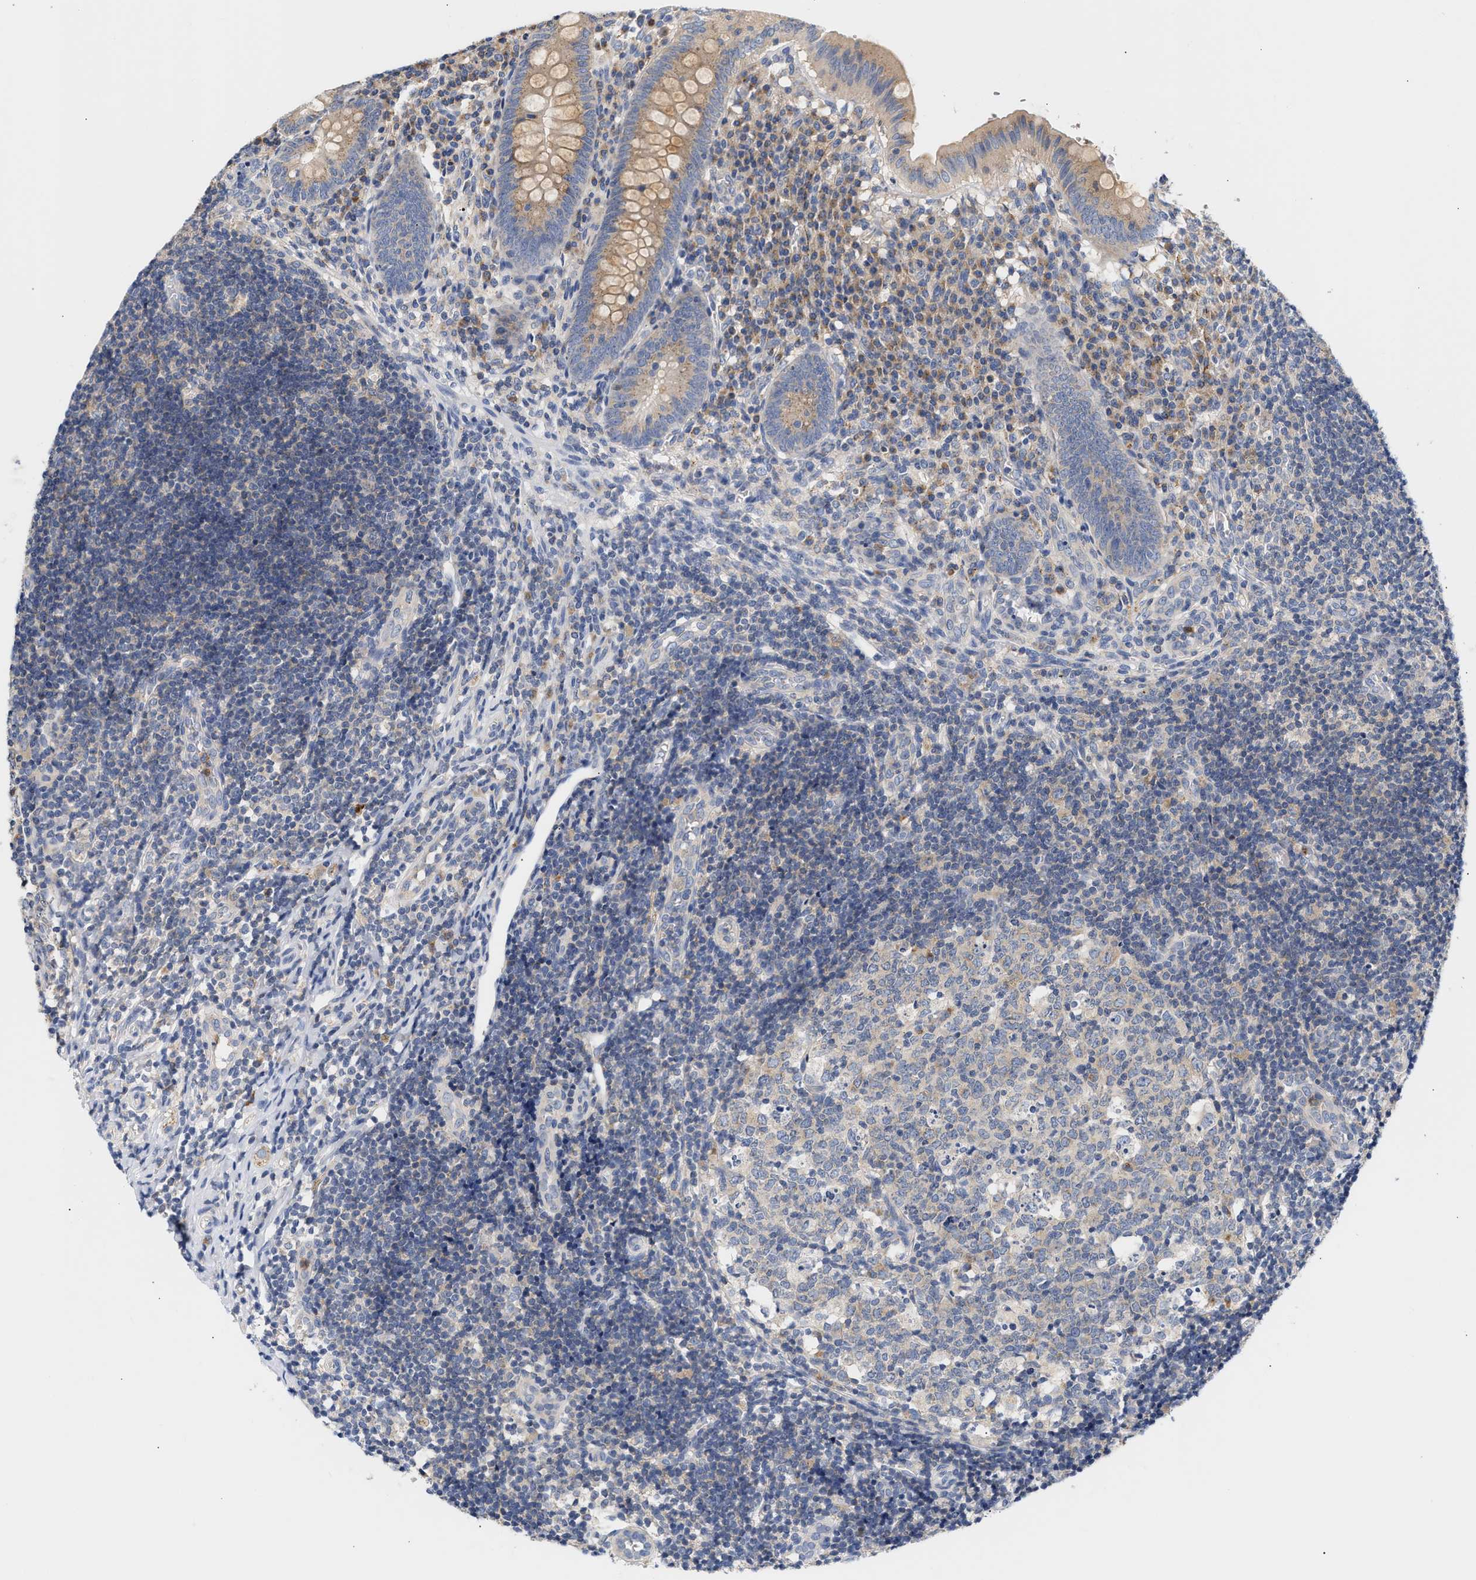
{"staining": {"intensity": "moderate", "quantity": ">75%", "location": "cytoplasmic/membranous"}, "tissue": "appendix", "cell_type": "Glandular cells", "image_type": "normal", "snomed": [{"axis": "morphology", "description": "Normal tissue, NOS"}, {"axis": "topography", "description": "Appendix"}], "caption": "About >75% of glandular cells in normal human appendix show moderate cytoplasmic/membranous protein expression as visualized by brown immunohistochemical staining.", "gene": "TRIM50", "patient": {"sex": "male", "age": 8}}